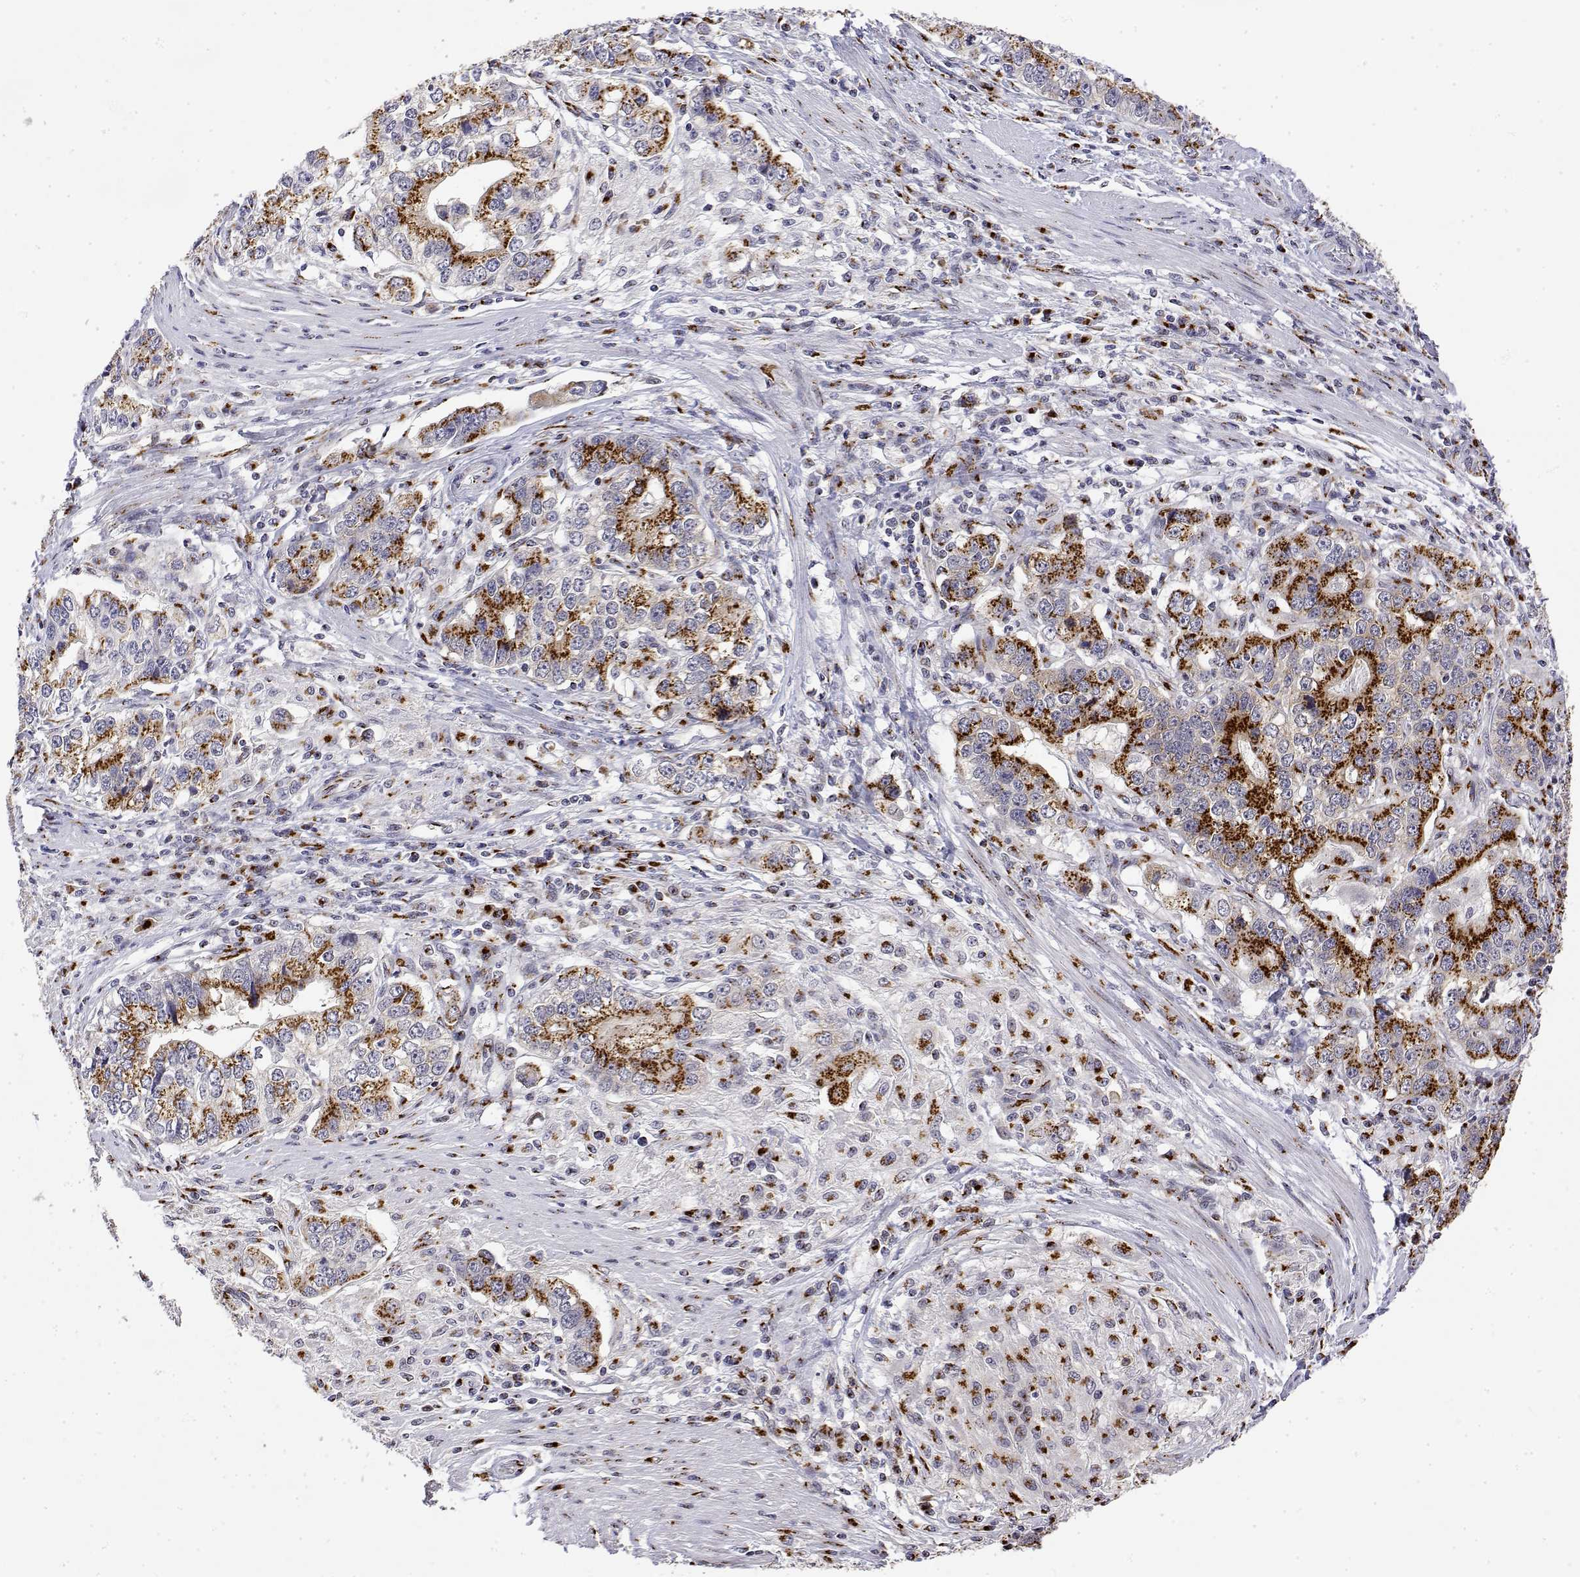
{"staining": {"intensity": "strong", "quantity": "25%-75%", "location": "cytoplasmic/membranous"}, "tissue": "stomach cancer", "cell_type": "Tumor cells", "image_type": "cancer", "snomed": [{"axis": "morphology", "description": "Adenocarcinoma, NOS"}, {"axis": "topography", "description": "Stomach, lower"}], "caption": "Immunohistochemistry (IHC) micrograph of stomach cancer (adenocarcinoma) stained for a protein (brown), which displays high levels of strong cytoplasmic/membranous expression in about 25%-75% of tumor cells.", "gene": "YIPF3", "patient": {"sex": "female", "age": 72}}